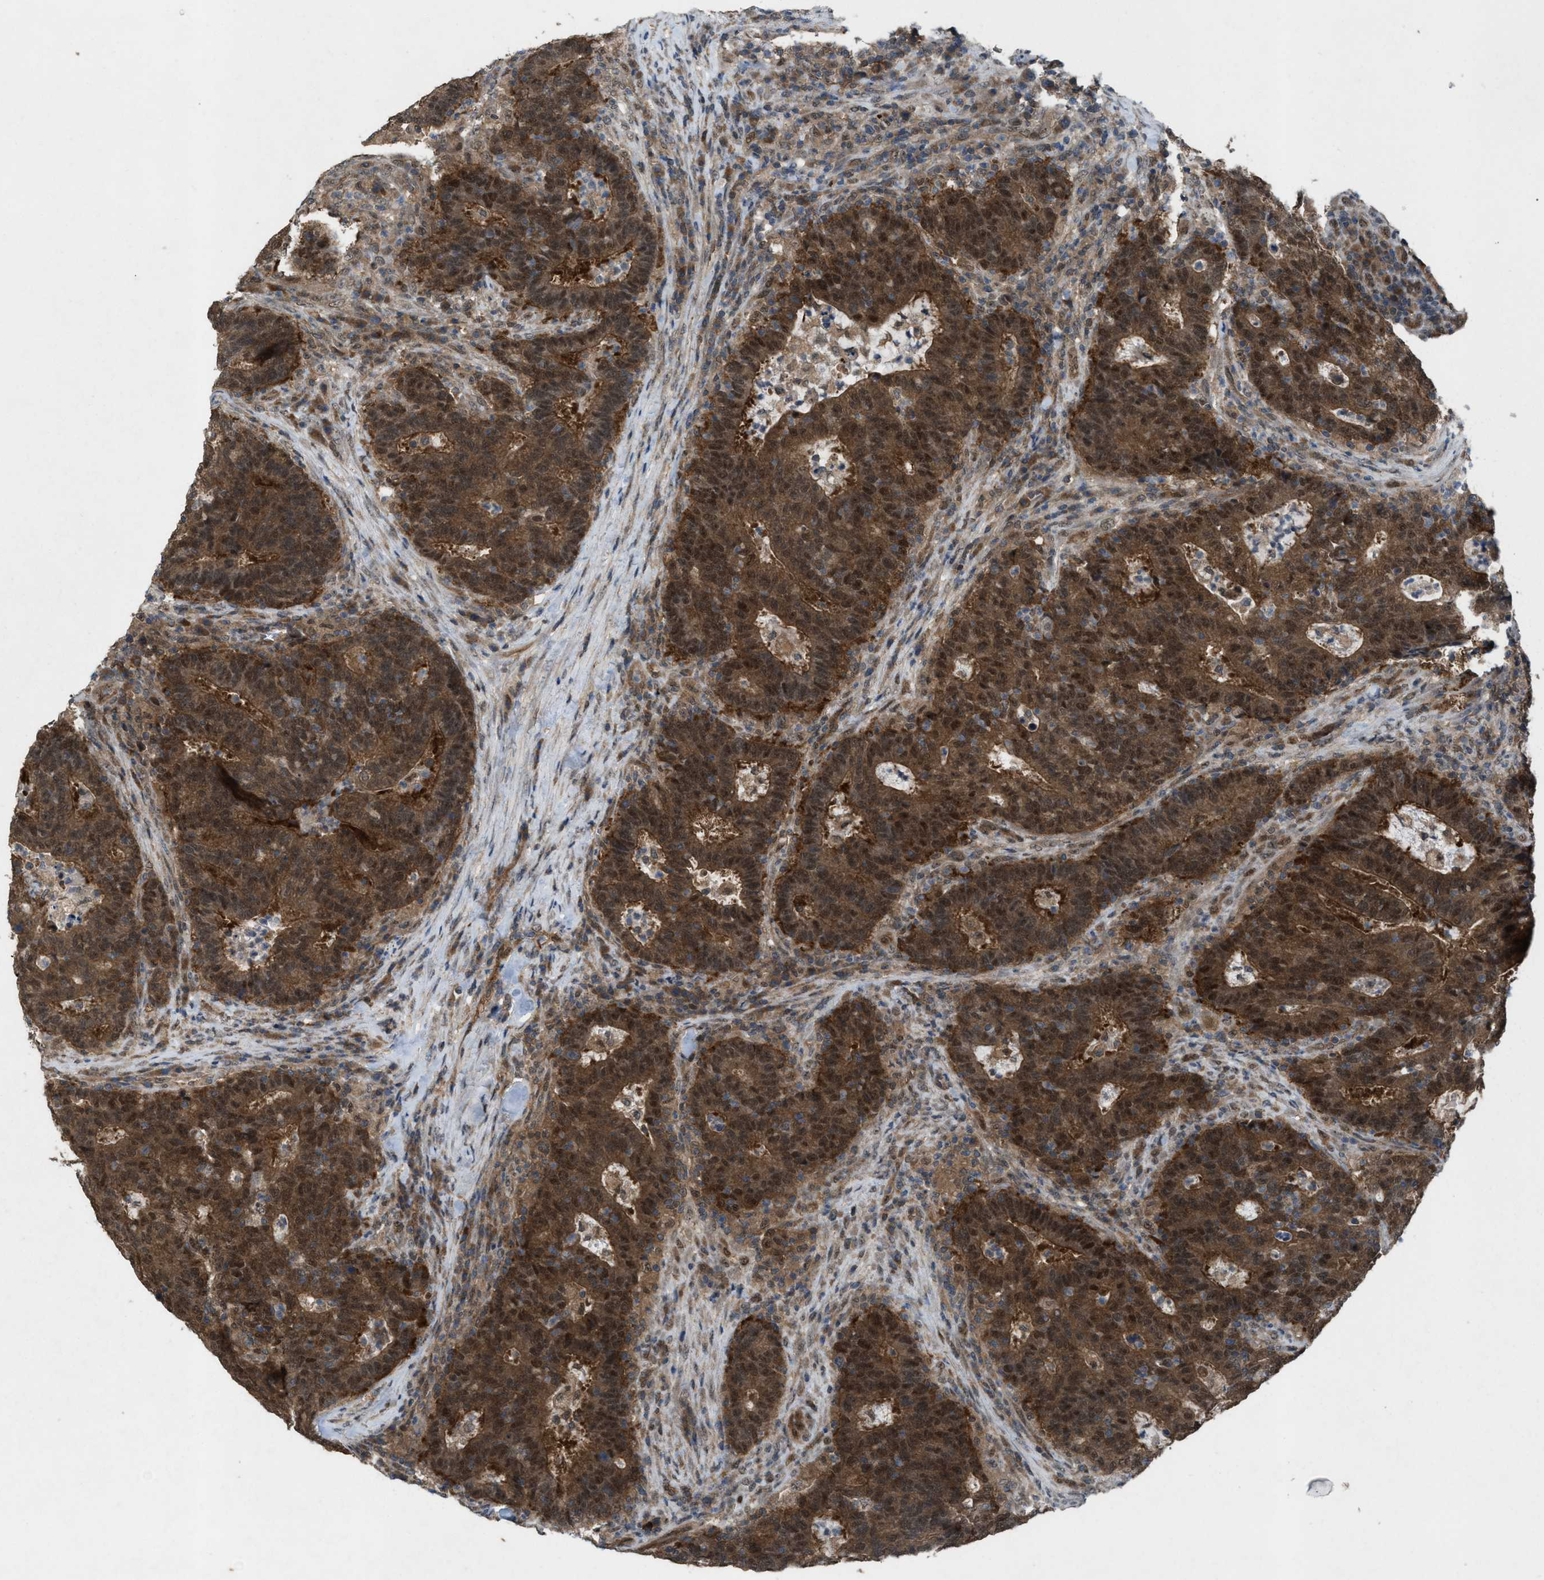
{"staining": {"intensity": "moderate", "quantity": ">75%", "location": "cytoplasmic/membranous,nuclear"}, "tissue": "colorectal cancer", "cell_type": "Tumor cells", "image_type": "cancer", "snomed": [{"axis": "morphology", "description": "Adenocarcinoma, NOS"}, {"axis": "topography", "description": "Colon"}], "caption": "The photomicrograph shows immunohistochemical staining of colorectal adenocarcinoma. There is moderate cytoplasmic/membranous and nuclear positivity is appreciated in approximately >75% of tumor cells.", "gene": "PLAA", "patient": {"sex": "female", "age": 75}}